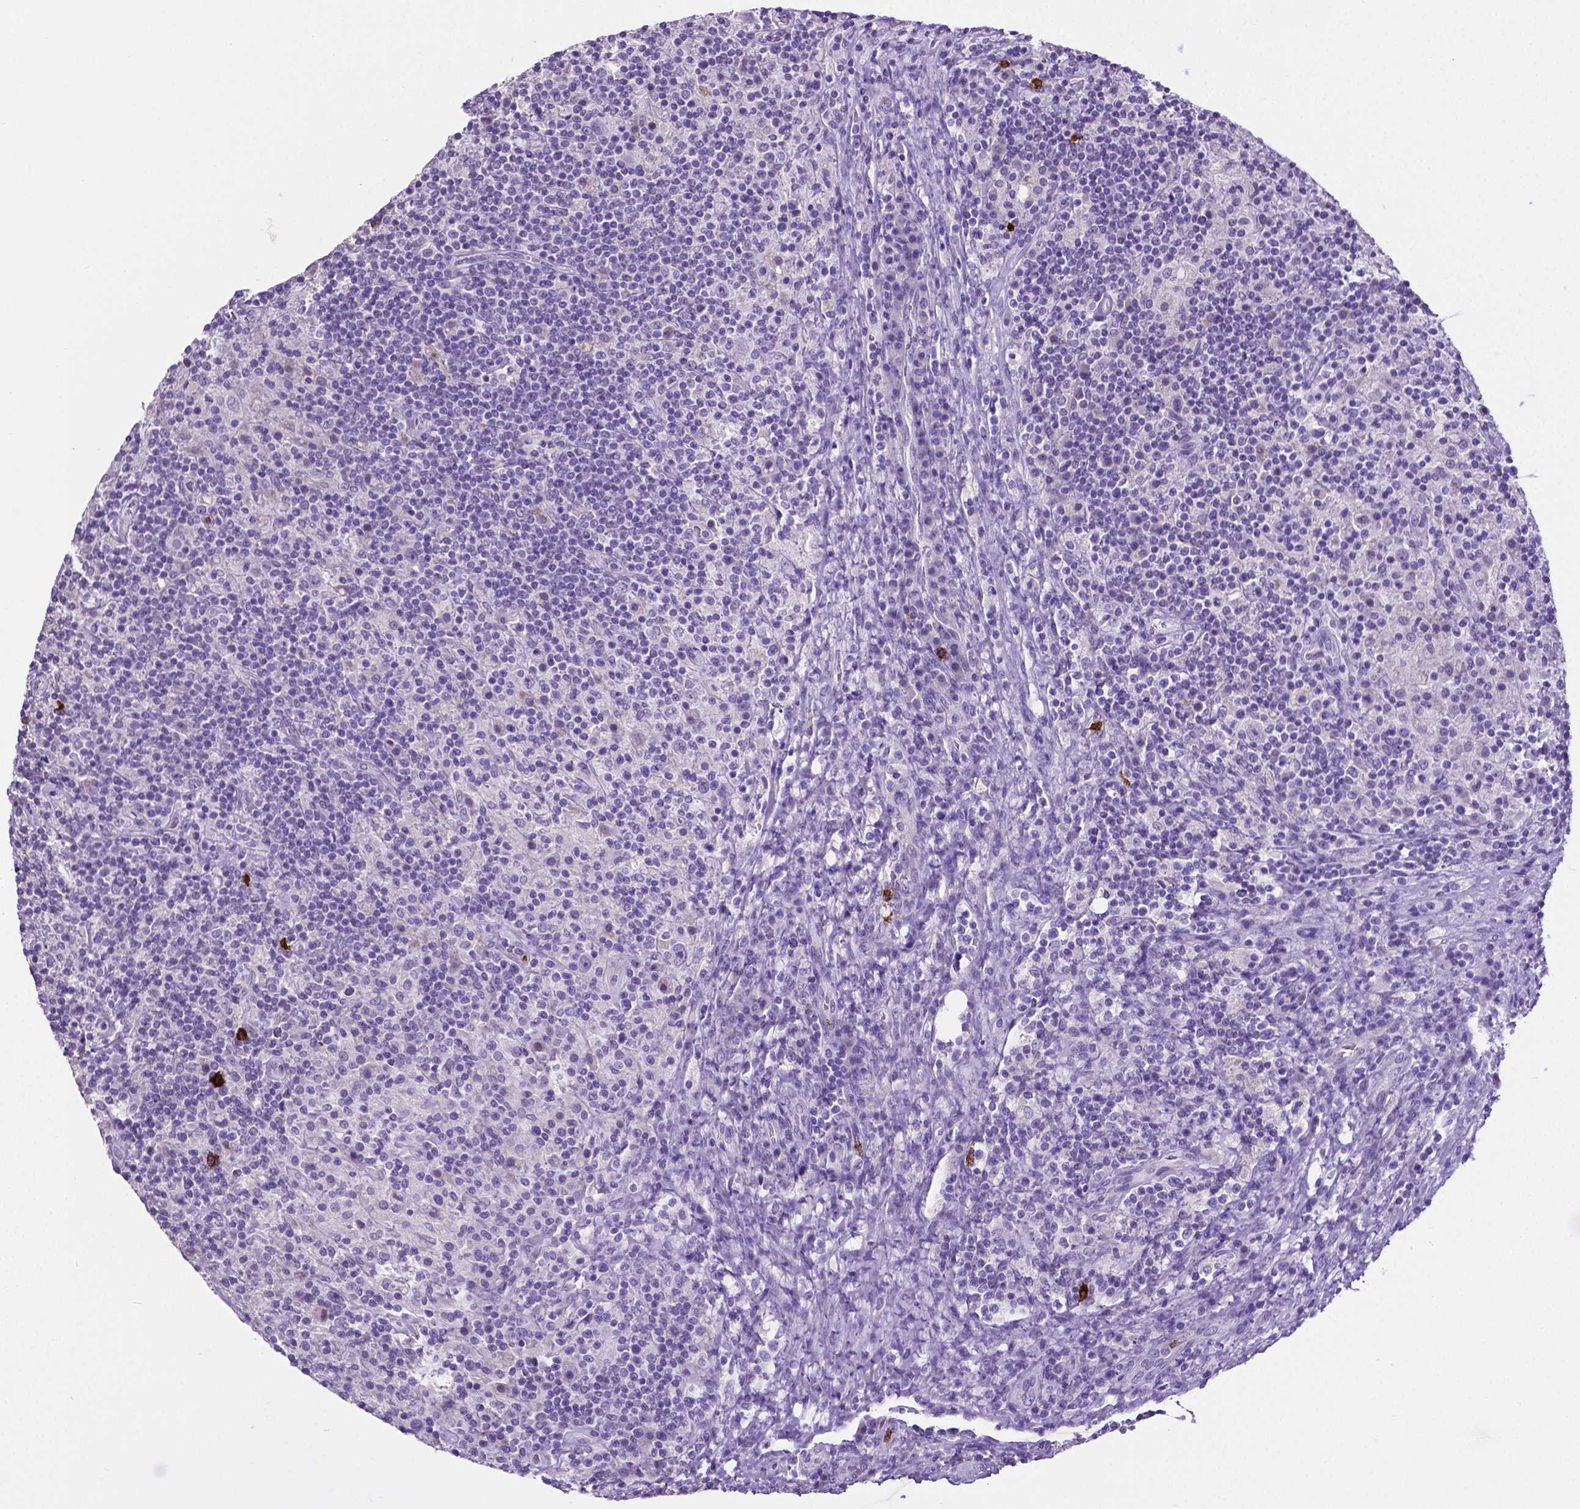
{"staining": {"intensity": "negative", "quantity": "none", "location": "none"}, "tissue": "lymphoma", "cell_type": "Tumor cells", "image_type": "cancer", "snomed": [{"axis": "morphology", "description": "Hodgkin's disease, NOS"}, {"axis": "topography", "description": "Lymph node"}], "caption": "This is an immunohistochemistry photomicrograph of human Hodgkin's disease. There is no staining in tumor cells.", "gene": "MMP9", "patient": {"sex": "male", "age": 70}}